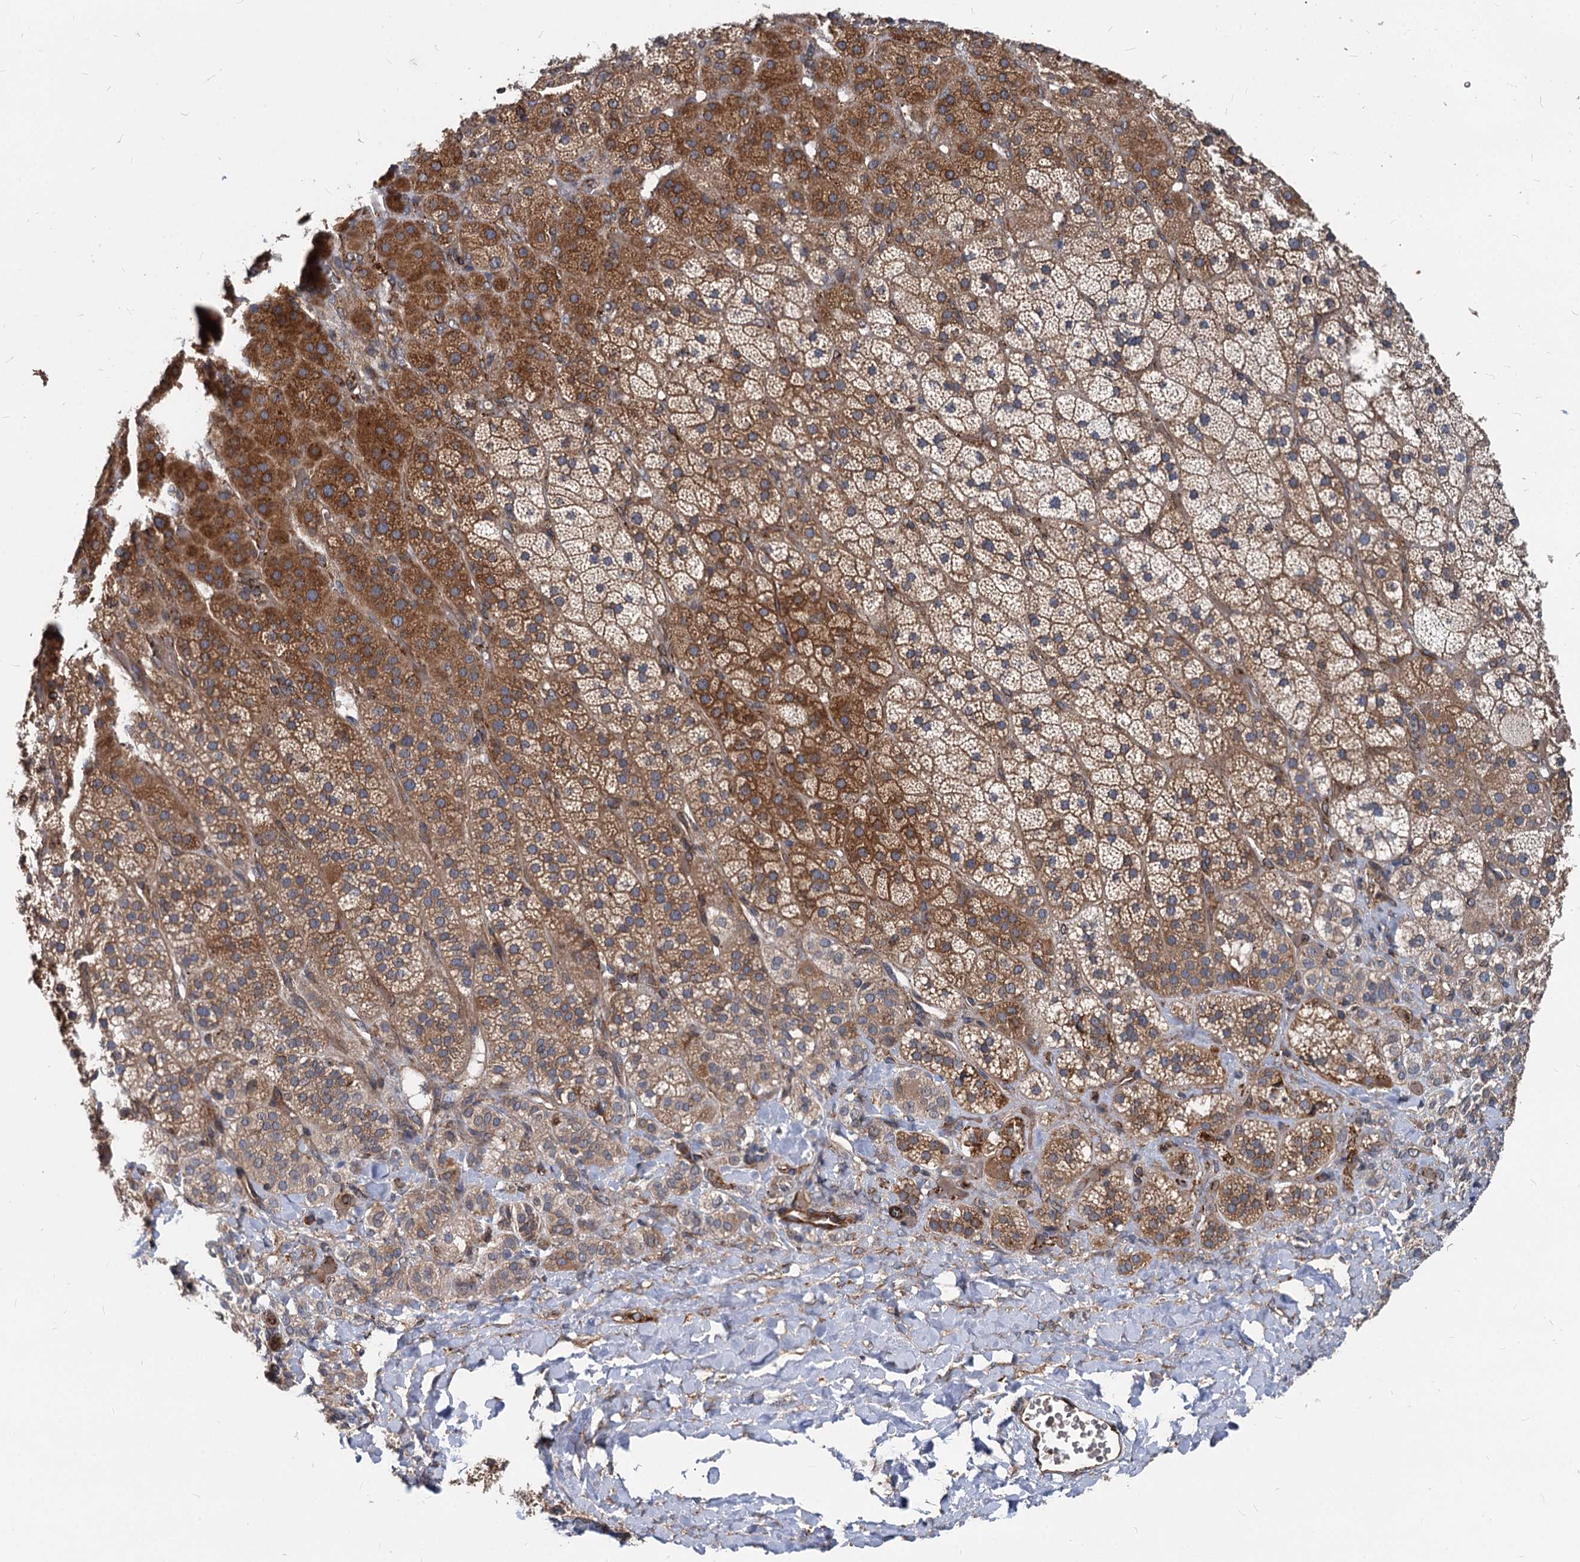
{"staining": {"intensity": "strong", "quantity": "25%-75%", "location": "cytoplasmic/membranous"}, "tissue": "adrenal gland", "cell_type": "Glandular cells", "image_type": "normal", "snomed": [{"axis": "morphology", "description": "Normal tissue, NOS"}, {"axis": "topography", "description": "Adrenal gland"}], "caption": "Immunohistochemical staining of benign human adrenal gland exhibits strong cytoplasmic/membranous protein positivity in about 25%-75% of glandular cells.", "gene": "STIM1", "patient": {"sex": "male", "age": 57}}